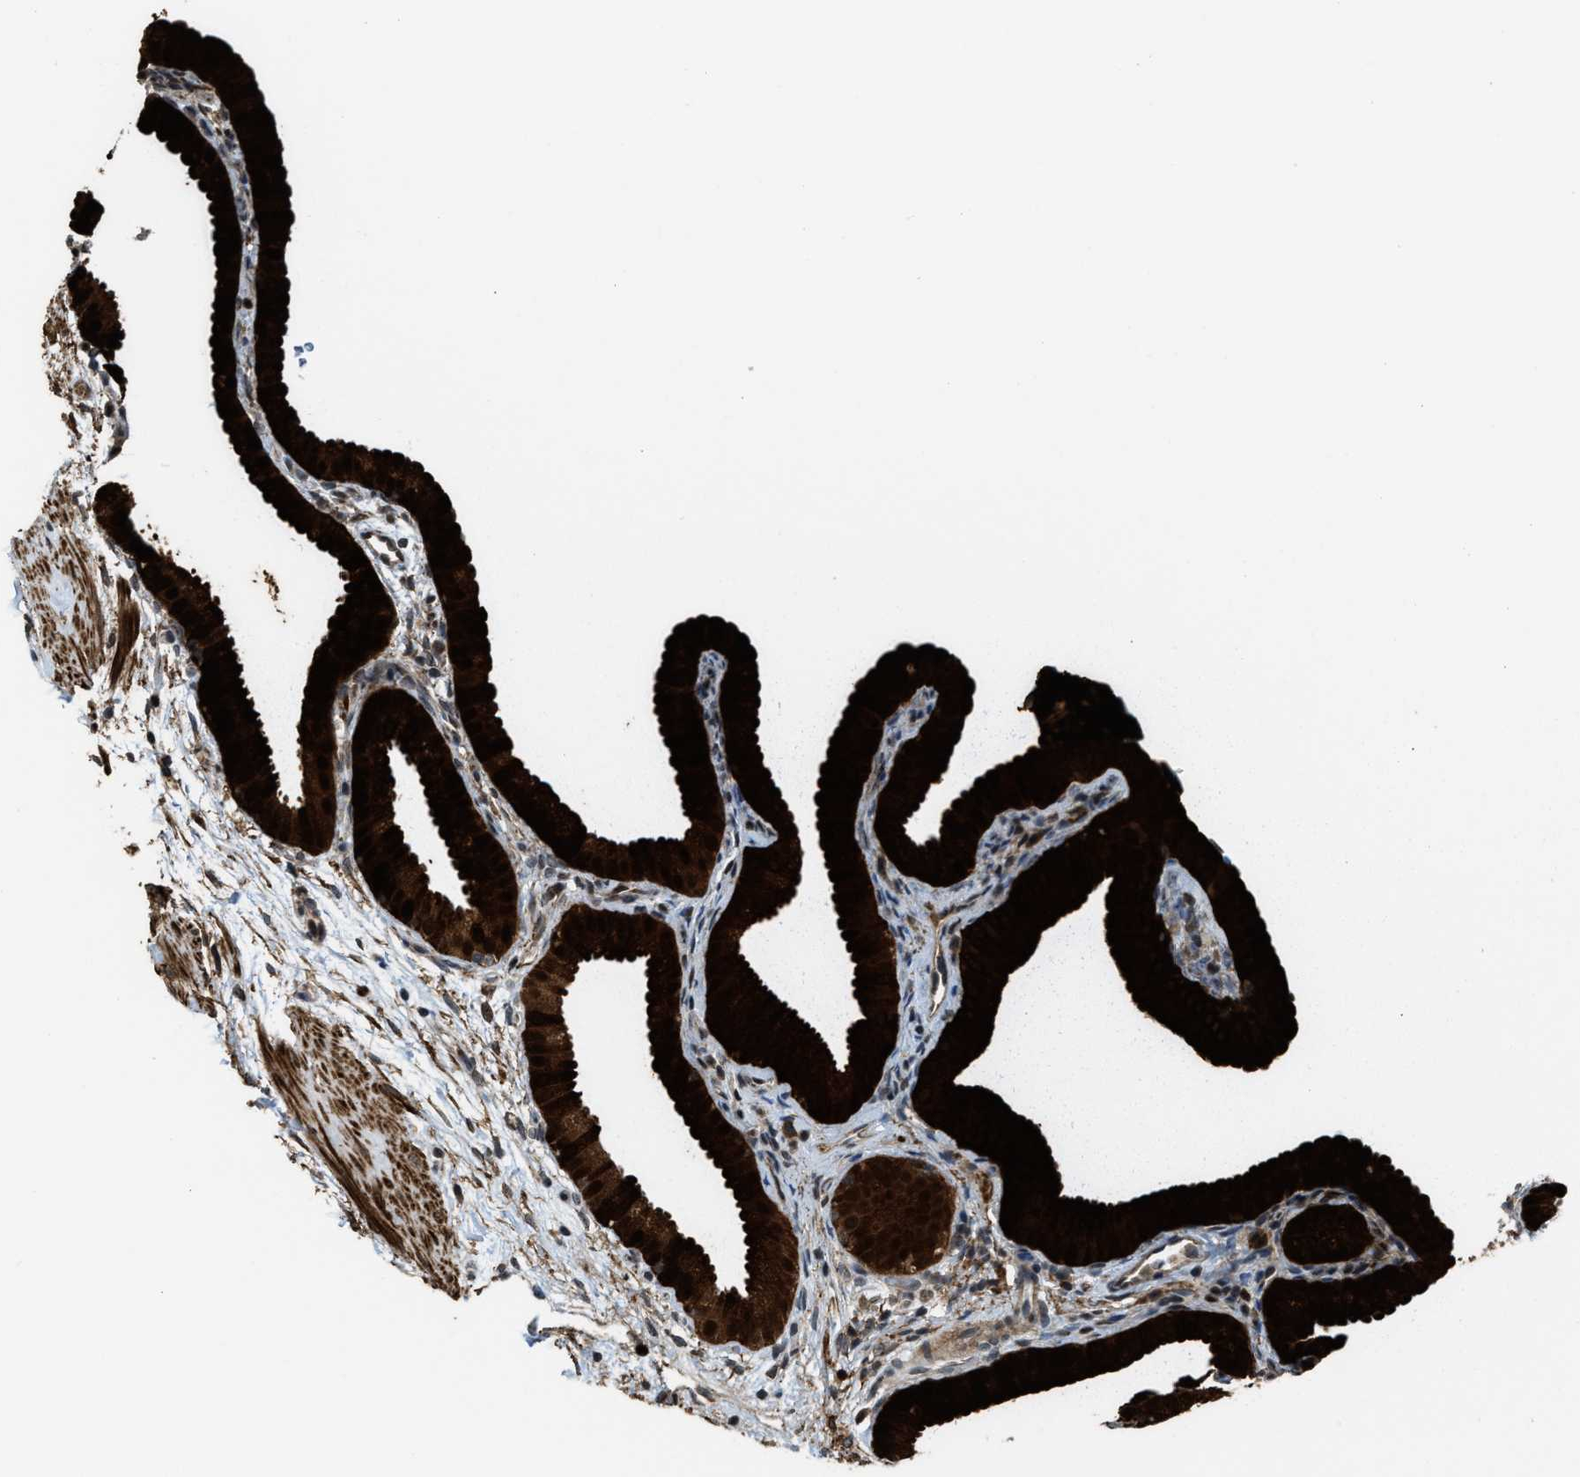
{"staining": {"intensity": "strong", "quantity": ">75%", "location": "cytoplasmic/membranous,nuclear"}, "tissue": "gallbladder", "cell_type": "Glandular cells", "image_type": "normal", "snomed": [{"axis": "morphology", "description": "Normal tissue, NOS"}, {"axis": "topography", "description": "Gallbladder"}], "caption": "The image exhibits staining of normal gallbladder, revealing strong cytoplasmic/membranous,nuclear protein expression (brown color) within glandular cells. (brown staining indicates protein expression, while blue staining denotes nuclei).", "gene": "ZNF250", "patient": {"sex": "female", "age": 64}}